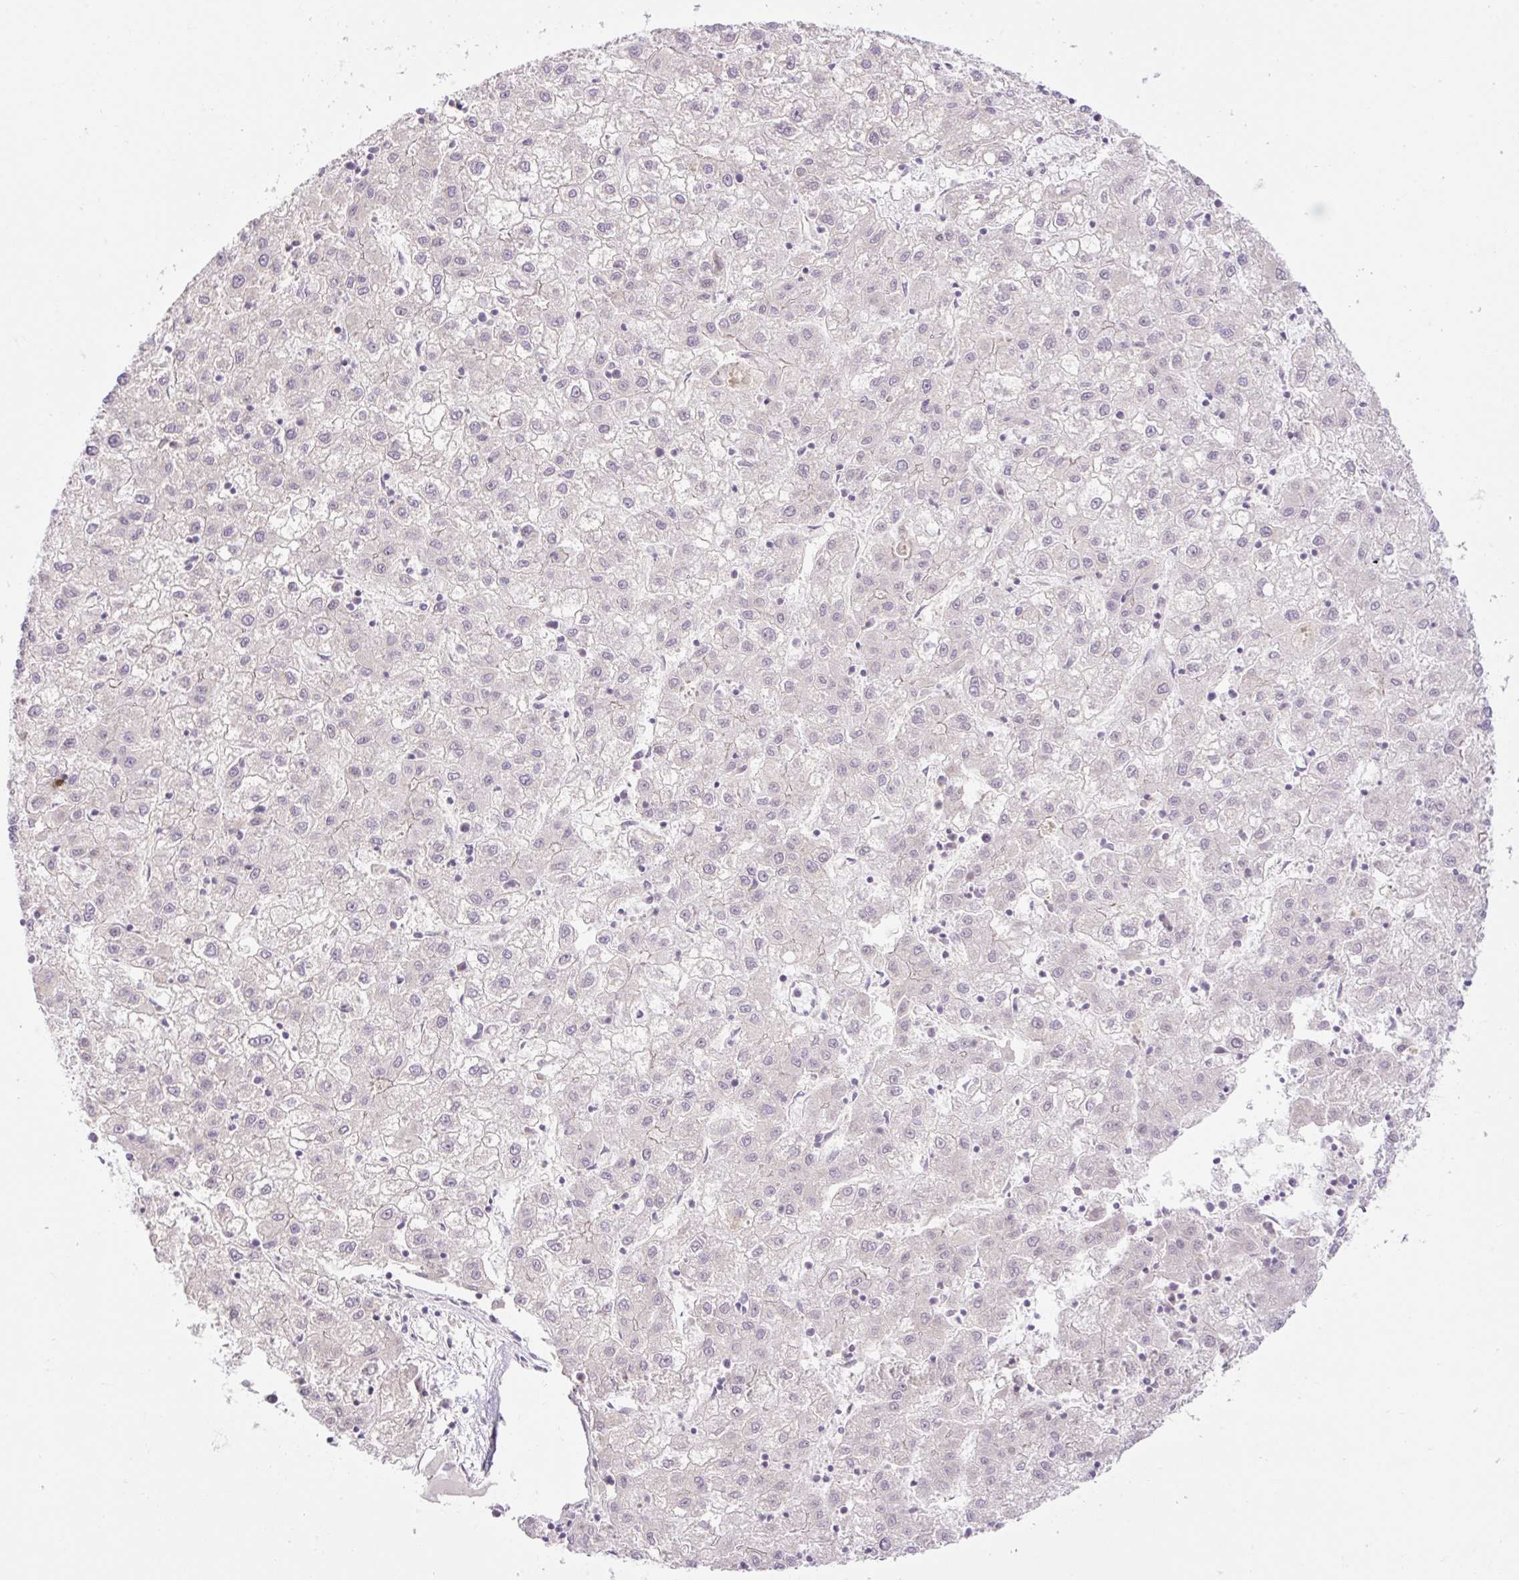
{"staining": {"intensity": "negative", "quantity": "none", "location": "none"}, "tissue": "liver cancer", "cell_type": "Tumor cells", "image_type": "cancer", "snomed": [{"axis": "morphology", "description": "Carcinoma, Hepatocellular, NOS"}, {"axis": "topography", "description": "Liver"}], "caption": "Immunohistochemistry (IHC) image of human liver hepatocellular carcinoma stained for a protein (brown), which displays no positivity in tumor cells. The staining was performed using DAB to visualize the protein expression in brown, while the nuclei were stained in blue with hematoxylin (Magnification: 20x).", "gene": "ICE1", "patient": {"sex": "male", "age": 72}}